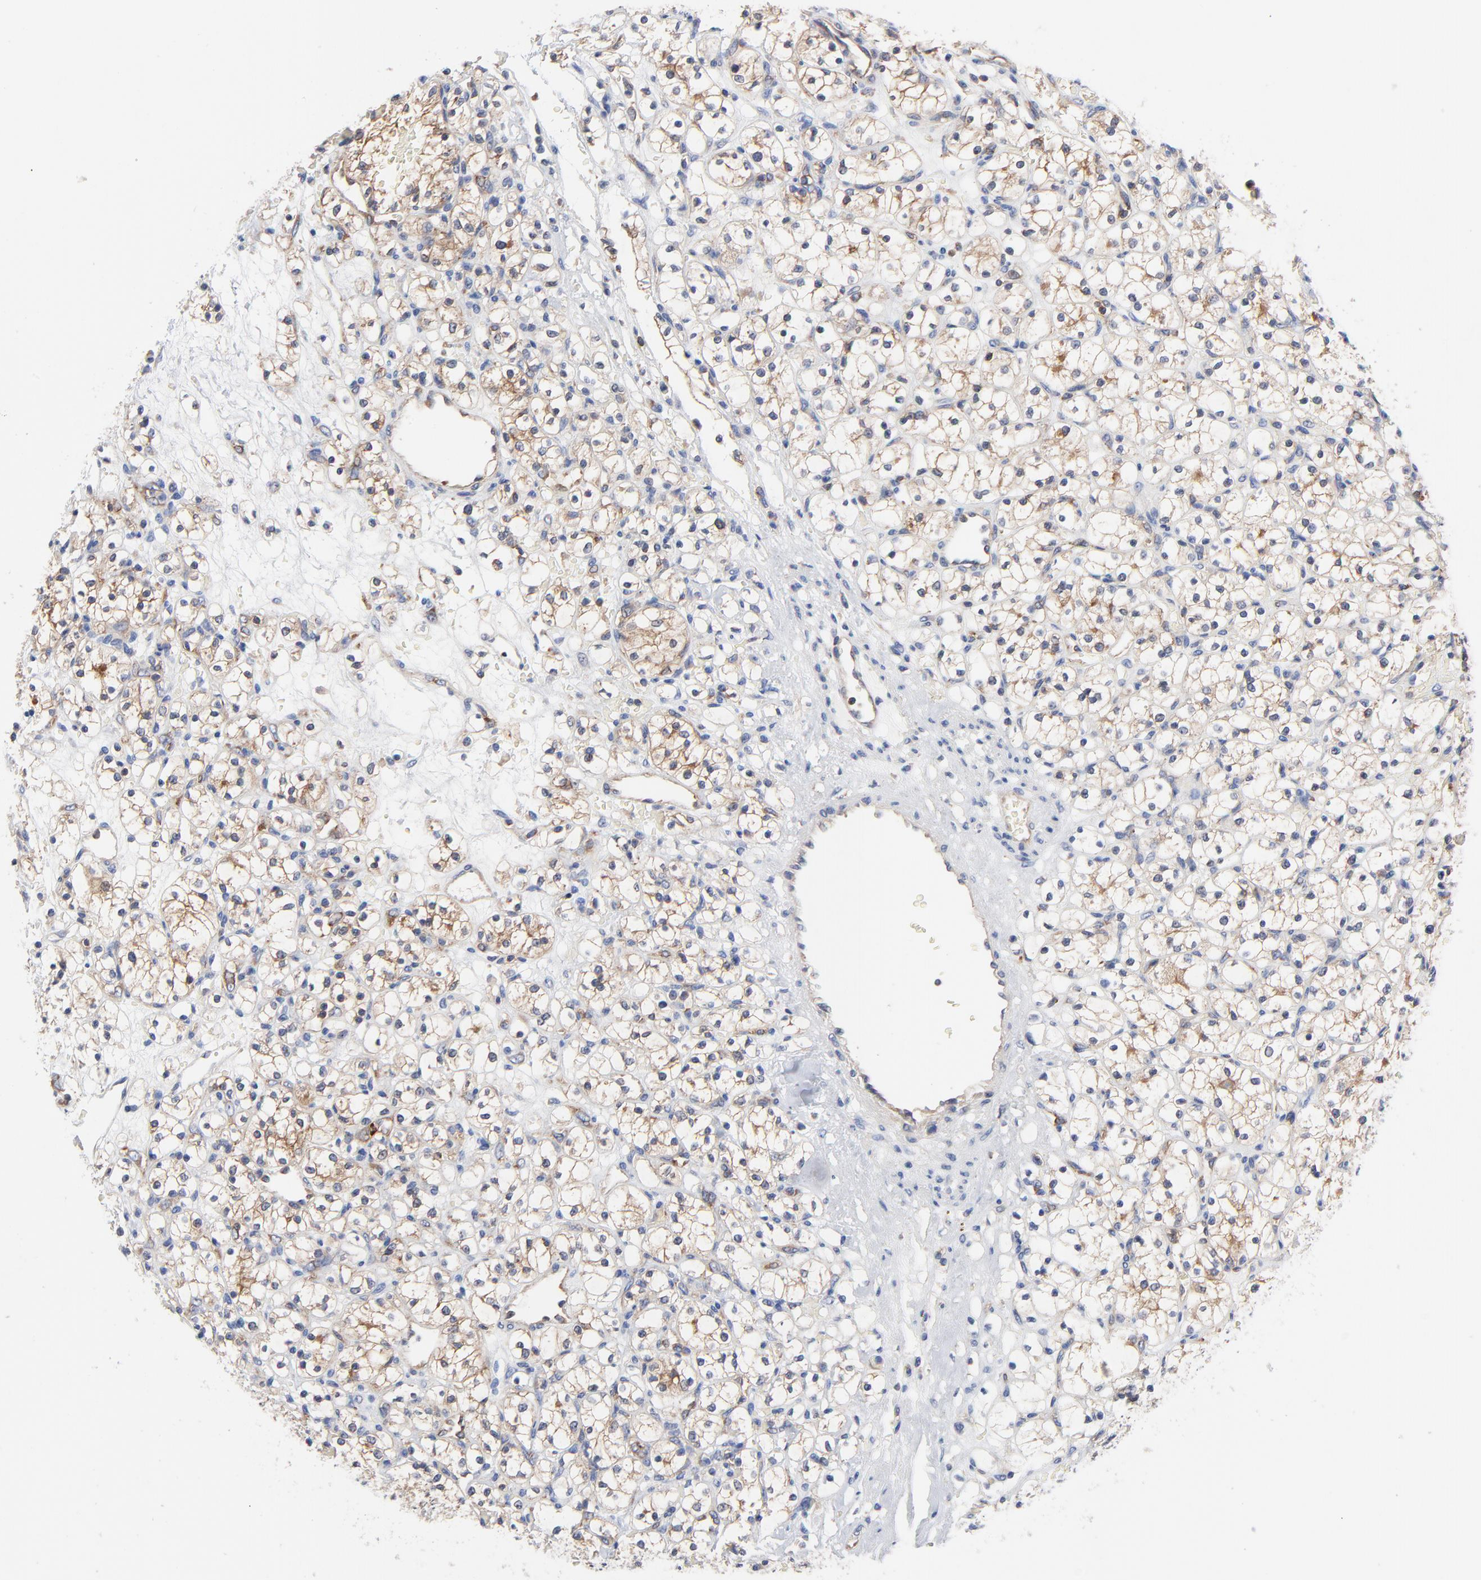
{"staining": {"intensity": "weak", "quantity": "25%-75%", "location": "cytoplasmic/membranous"}, "tissue": "renal cancer", "cell_type": "Tumor cells", "image_type": "cancer", "snomed": [{"axis": "morphology", "description": "Adenocarcinoma, NOS"}, {"axis": "topography", "description": "Kidney"}], "caption": "A brown stain highlights weak cytoplasmic/membranous staining of a protein in human adenocarcinoma (renal) tumor cells.", "gene": "CD2AP", "patient": {"sex": "female", "age": 60}}